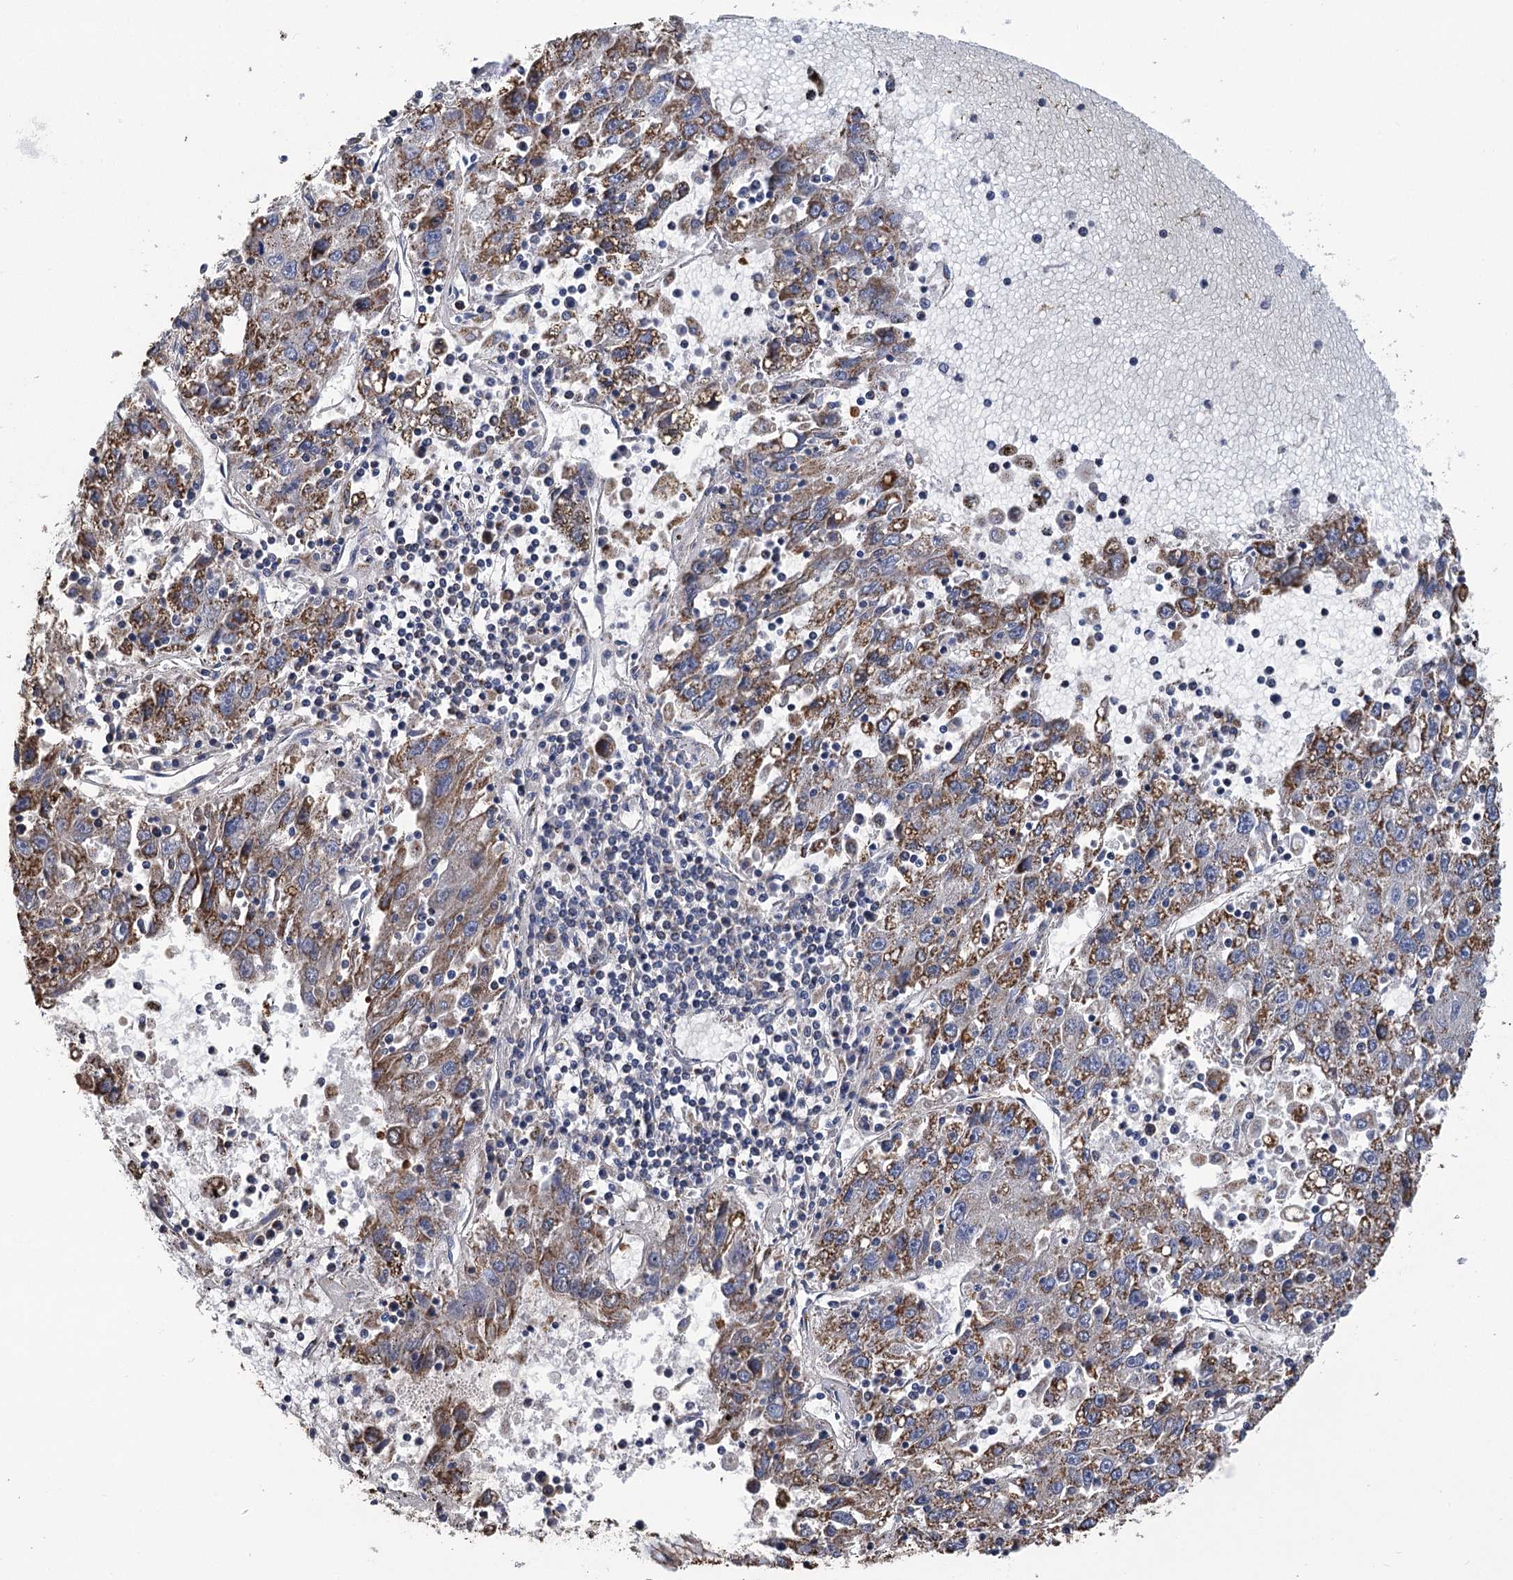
{"staining": {"intensity": "moderate", "quantity": "25%-75%", "location": "cytoplasmic/membranous"}, "tissue": "liver cancer", "cell_type": "Tumor cells", "image_type": "cancer", "snomed": [{"axis": "morphology", "description": "Carcinoma, Hepatocellular, NOS"}, {"axis": "topography", "description": "Liver"}], "caption": "Protein staining of liver hepatocellular carcinoma tissue exhibits moderate cytoplasmic/membranous expression in about 25%-75% of tumor cells.", "gene": "CCDC73", "patient": {"sex": "male", "age": 49}}